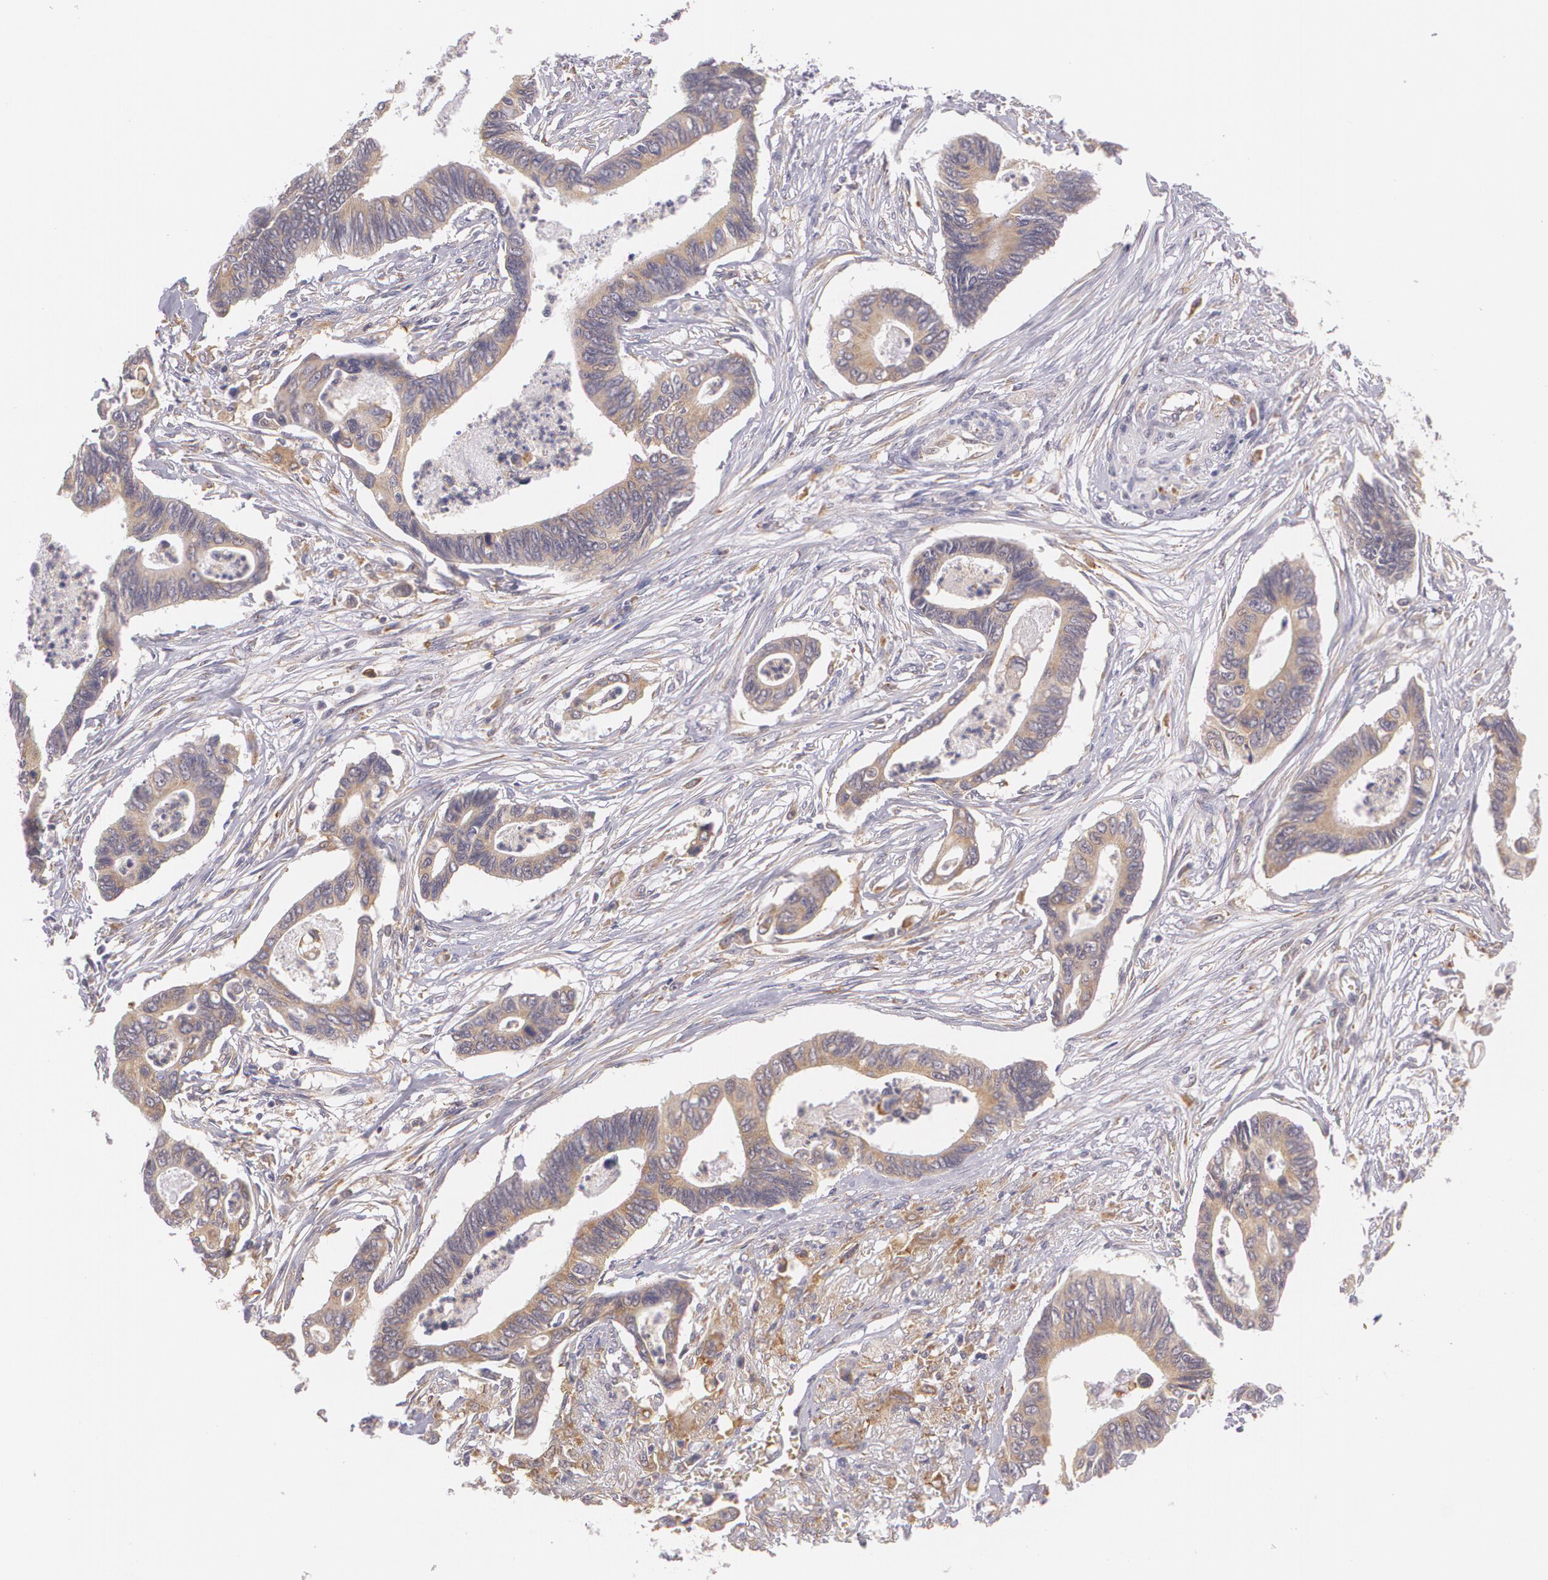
{"staining": {"intensity": "weak", "quantity": ">75%", "location": "cytoplasmic/membranous"}, "tissue": "pancreatic cancer", "cell_type": "Tumor cells", "image_type": "cancer", "snomed": [{"axis": "morphology", "description": "Adenocarcinoma, NOS"}, {"axis": "topography", "description": "Pancreas"}], "caption": "Weak cytoplasmic/membranous expression is seen in about >75% of tumor cells in adenocarcinoma (pancreatic). (Brightfield microscopy of DAB IHC at high magnification).", "gene": "CCL17", "patient": {"sex": "female", "age": 70}}